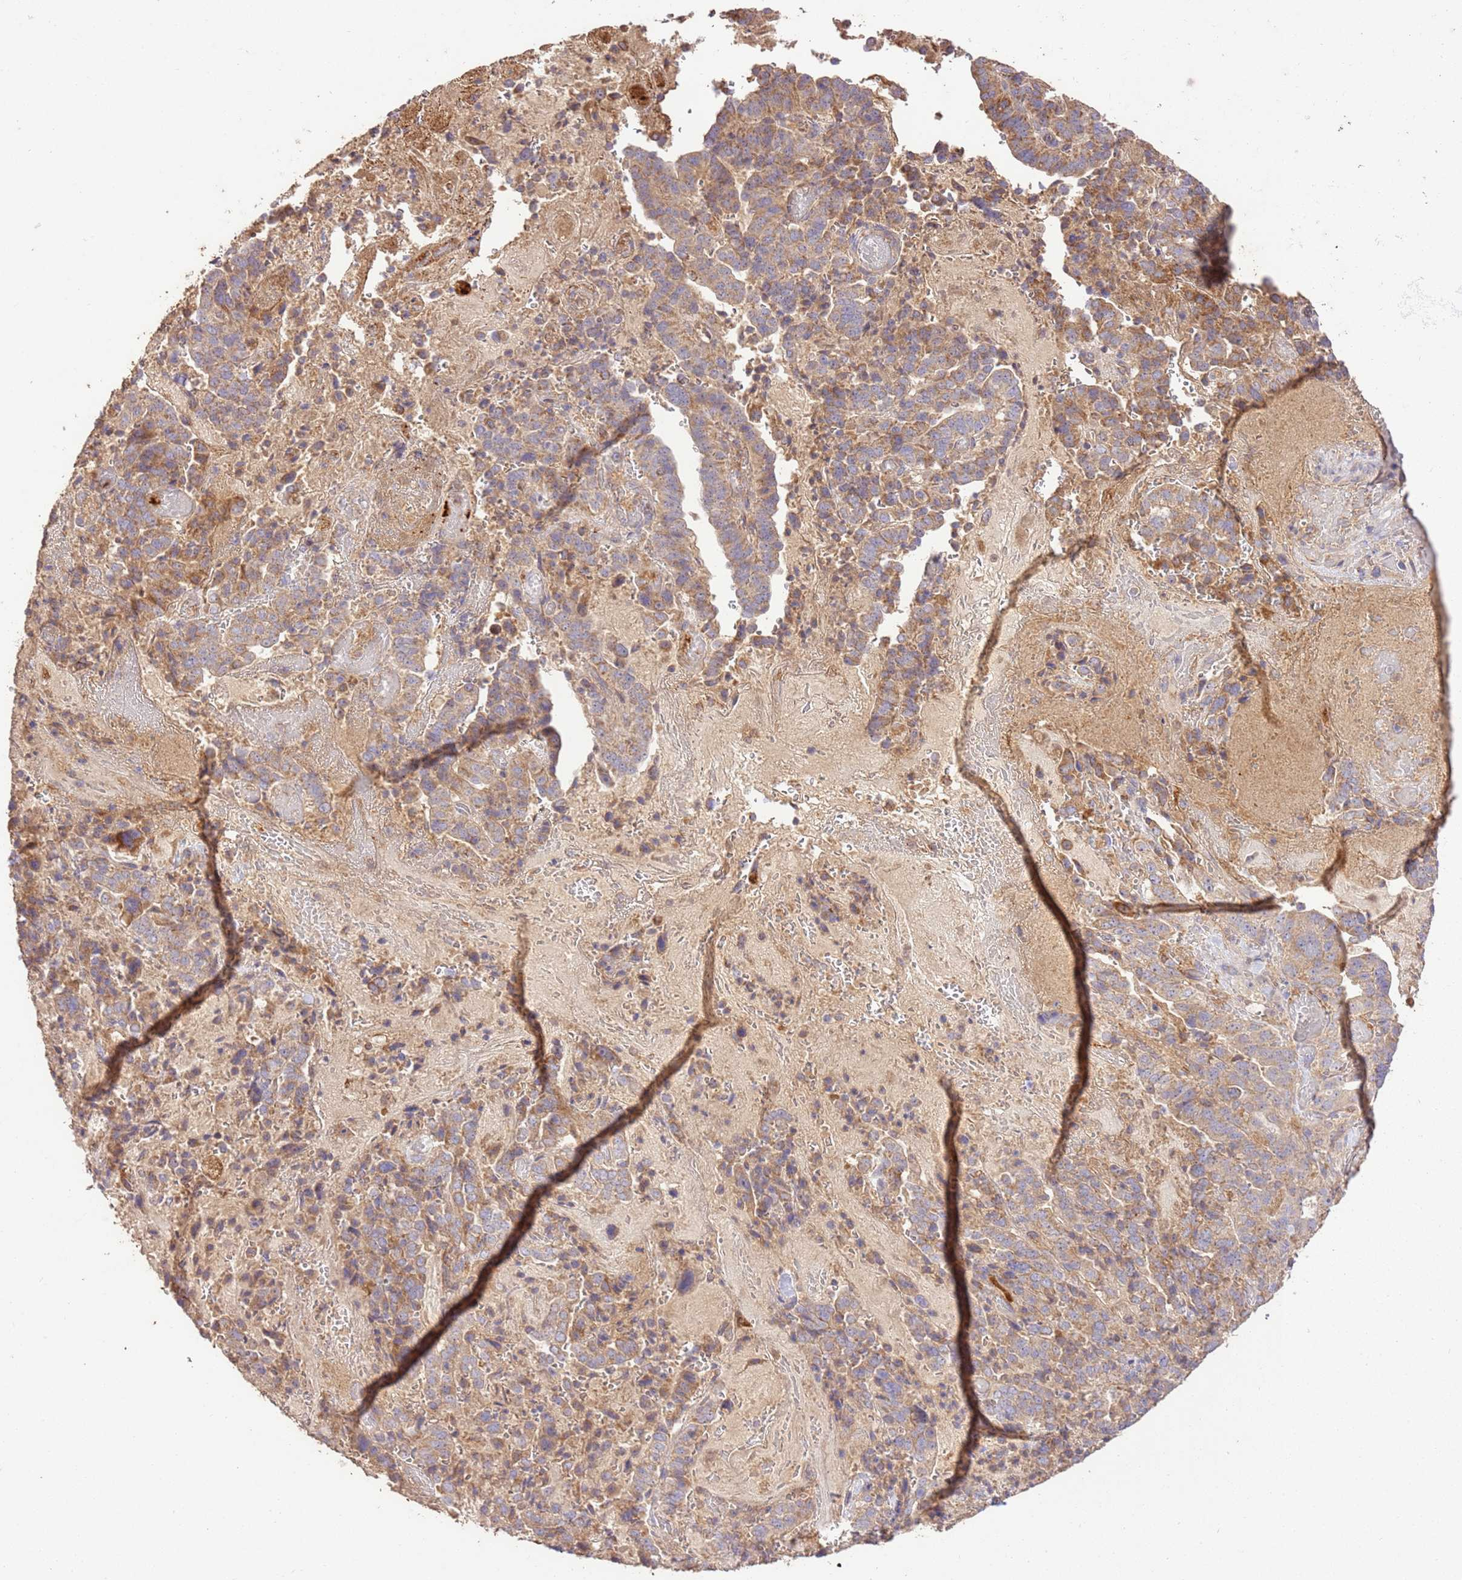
{"staining": {"intensity": "moderate", "quantity": "25%-75%", "location": "cytoplasmic/membranous"}, "tissue": "stomach cancer", "cell_type": "Tumor cells", "image_type": "cancer", "snomed": [{"axis": "morphology", "description": "Adenocarcinoma, NOS"}, {"axis": "topography", "description": "Stomach"}], "caption": "A high-resolution histopathology image shows immunohistochemistry (IHC) staining of stomach cancer (adenocarcinoma), which displays moderate cytoplasmic/membranous staining in about 25%-75% of tumor cells.", "gene": "LRRC28", "patient": {"sex": "male", "age": 48}}